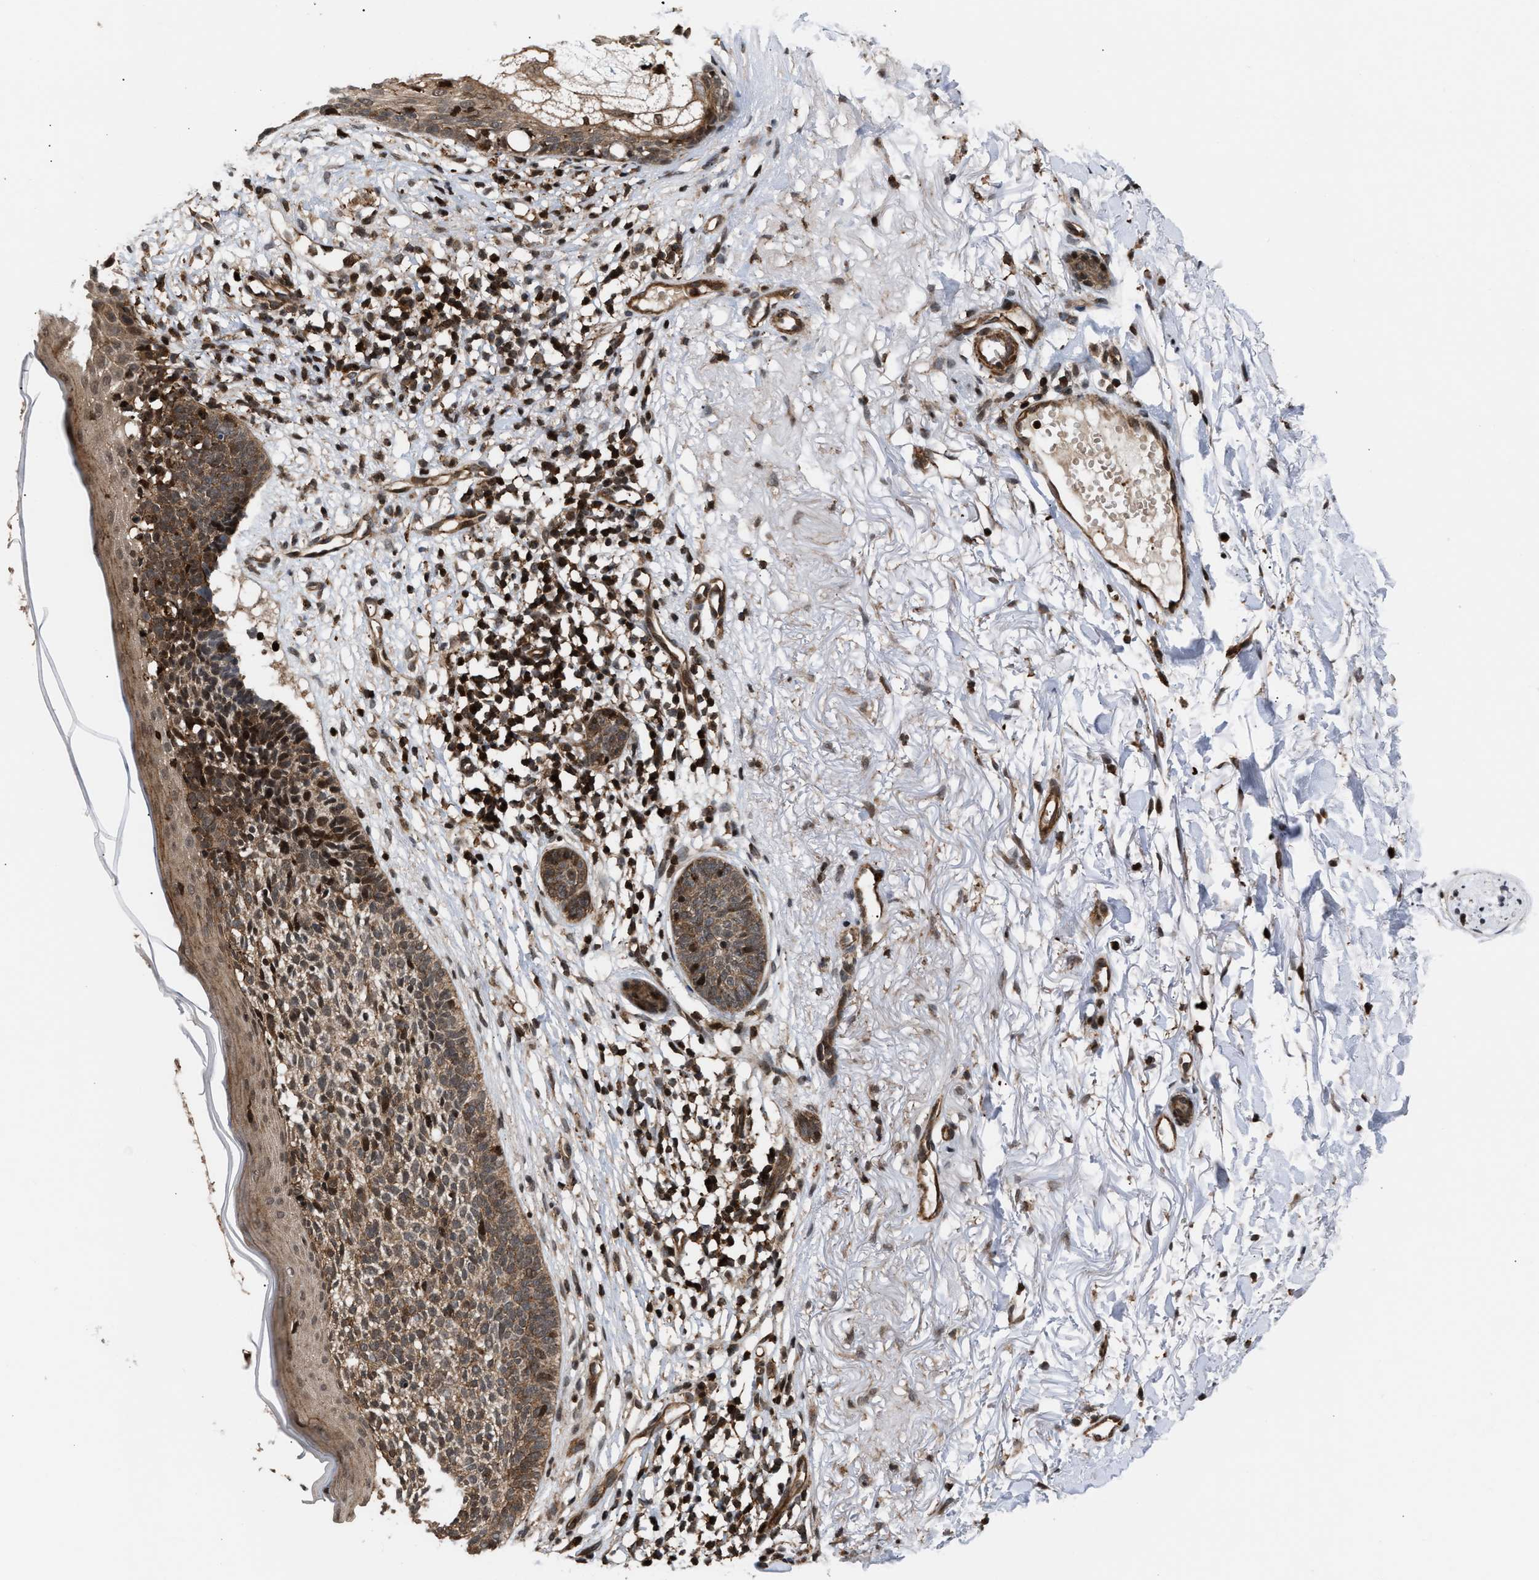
{"staining": {"intensity": "moderate", "quantity": ">75%", "location": "cytoplasmic/membranous,nuclear"}, "tissue": "skin cancer", "cell_type": "Tumor cells", "image_type": "cancer", "snomed": [{"axis": "morphology", "description": "Basal cell carcinoma"}, {"axis": "topography", "description": "Skin"}], "caption": "Protein analysis of skin cancer tissue exhibits moderate cytoplasmic/membranous and nuclear positivity in approximately >75% of tumor cells.", "gene": "STAU2", "patient": {"sex": "female", "age": 70}}